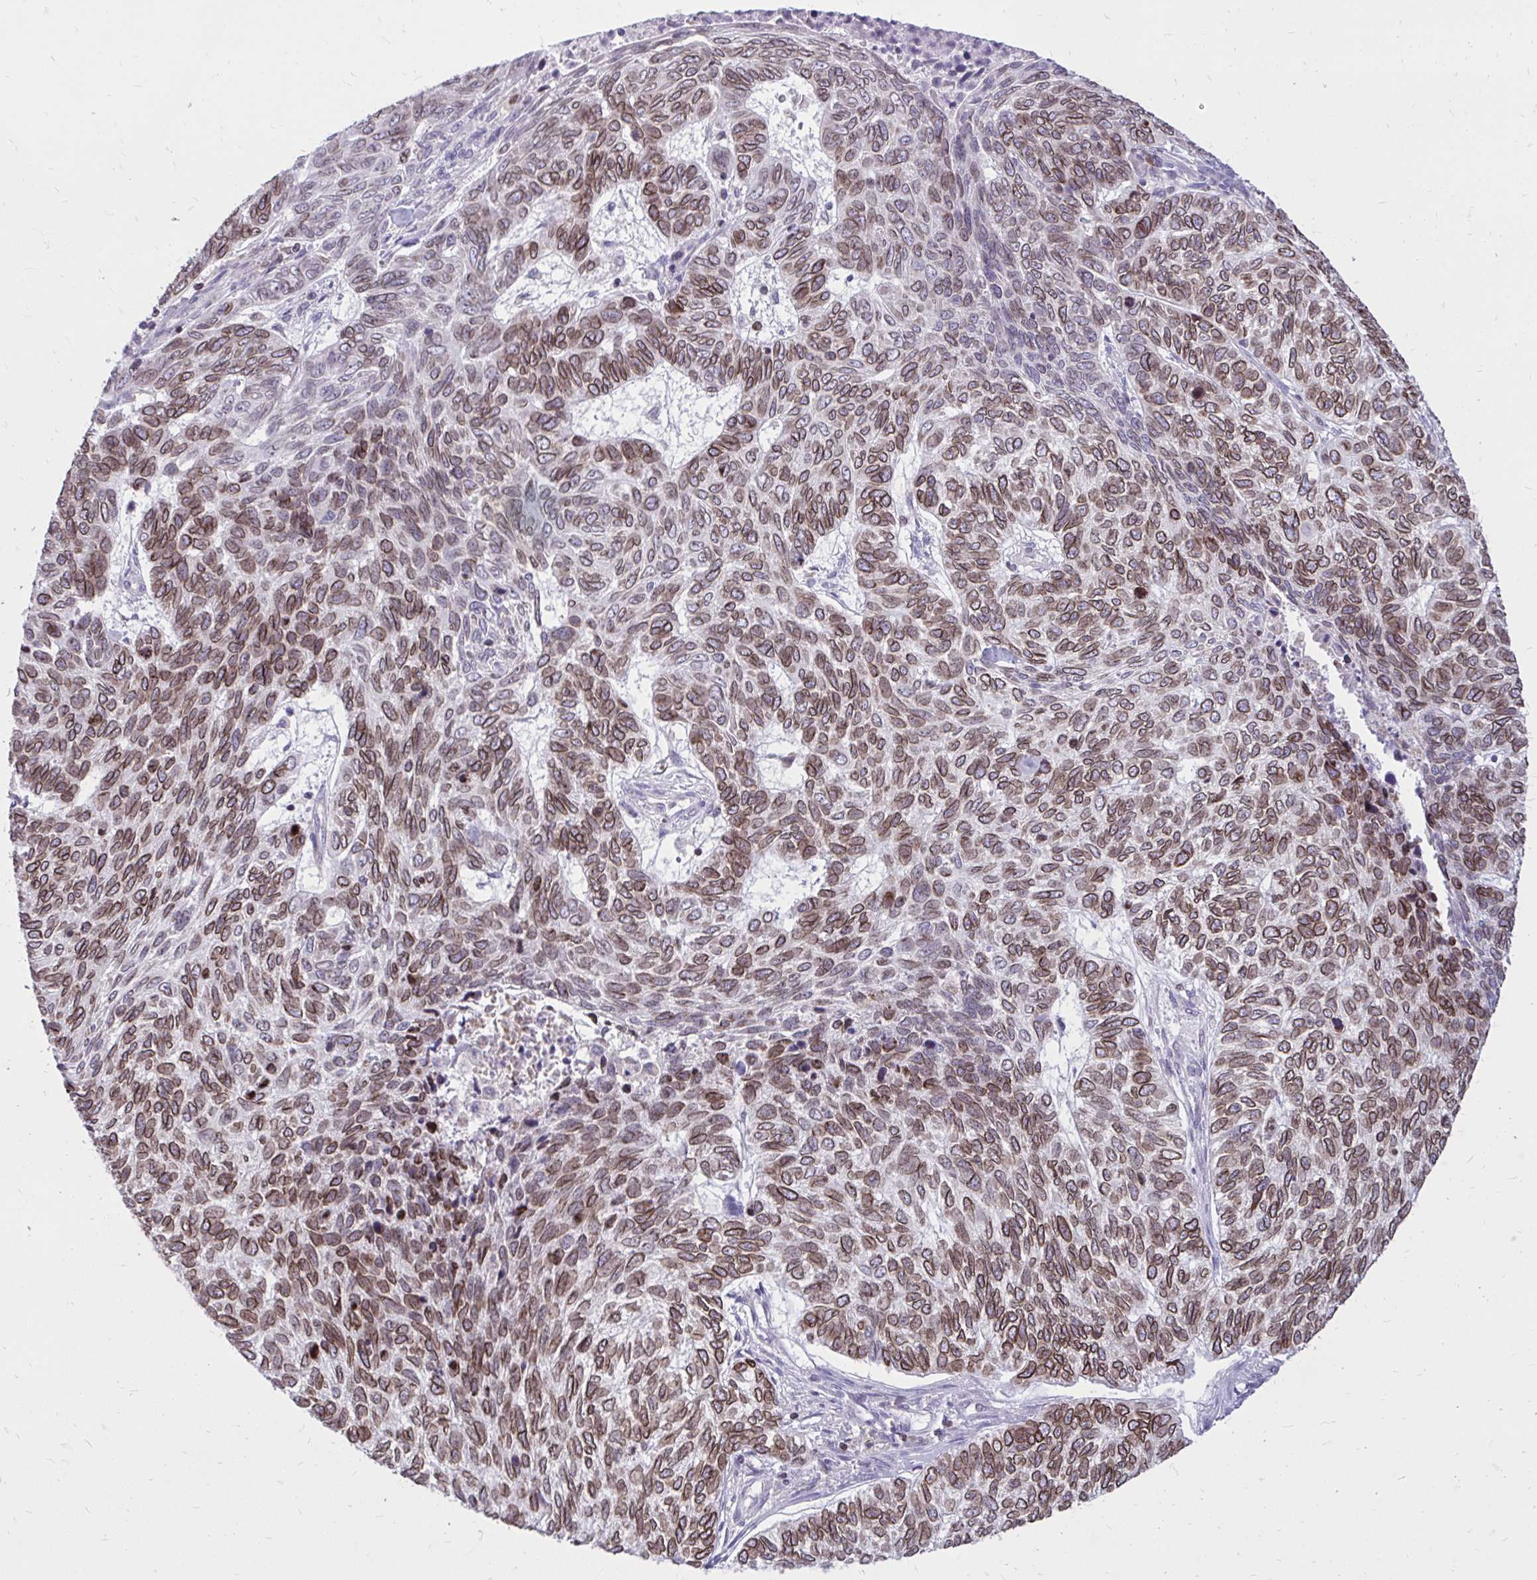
{"staining": {"intensity": "moderate", "quantity": ">75%", "location": "cytoplasmic/membranous,nuclear"}, "tissue": "skin cancer", "cell_type": "Tumor cells", "image_type": "cancer", "snomed": [{"axis": "morphology", "description": "Basal cell carcinoma"}, {"axis": "topography", "description": "Skin"}], "caption": "Brown immunohistochemical staining in skin basal cell carcinoma displays moderate cytoplasmic/membranous and nuclear expression in about >75% of tumor cells.", "gene": "RPS6KA2", "patient": {"sex": "female", "age": 65}}